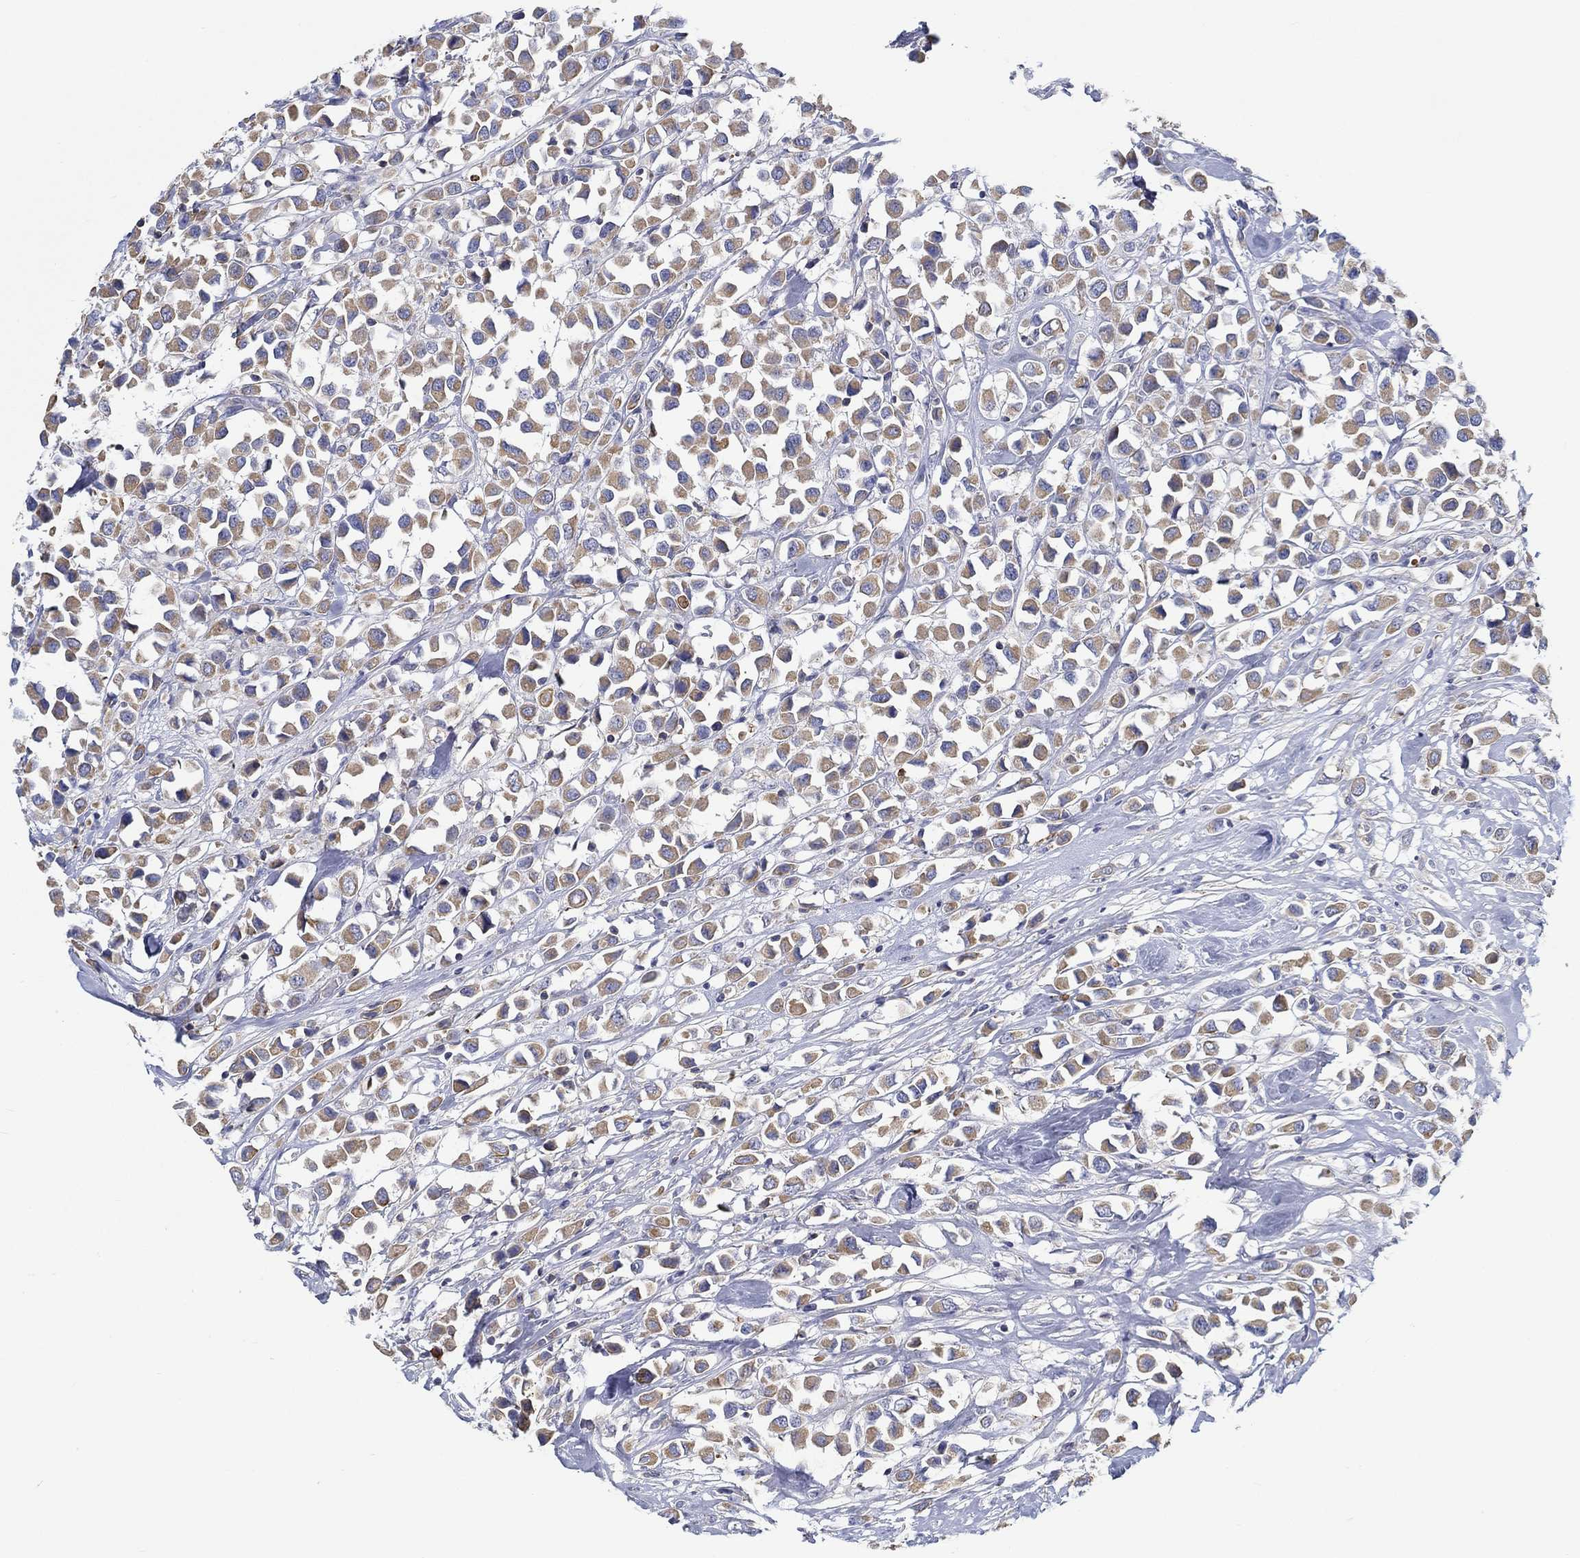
{"staining": {"intensity": "moderate", "quantity": ">75%", "location": "cytoplasmic/membranous"}, "tissue": "breast cancer", "cell_type": "Tumor cells", "image_type": "cancer", "snomed": [{"axis": "morphology", "description": "Duct carcinoma"}, {"axis": "topography", "description": "Breast"}], "caption": "Intraductal carcinoma (breast) stained with a protein marker demonstrates moderate staining in tumor cells.", "gene": "BBOF1", "patient": {"sex": "female", "age": 61}}